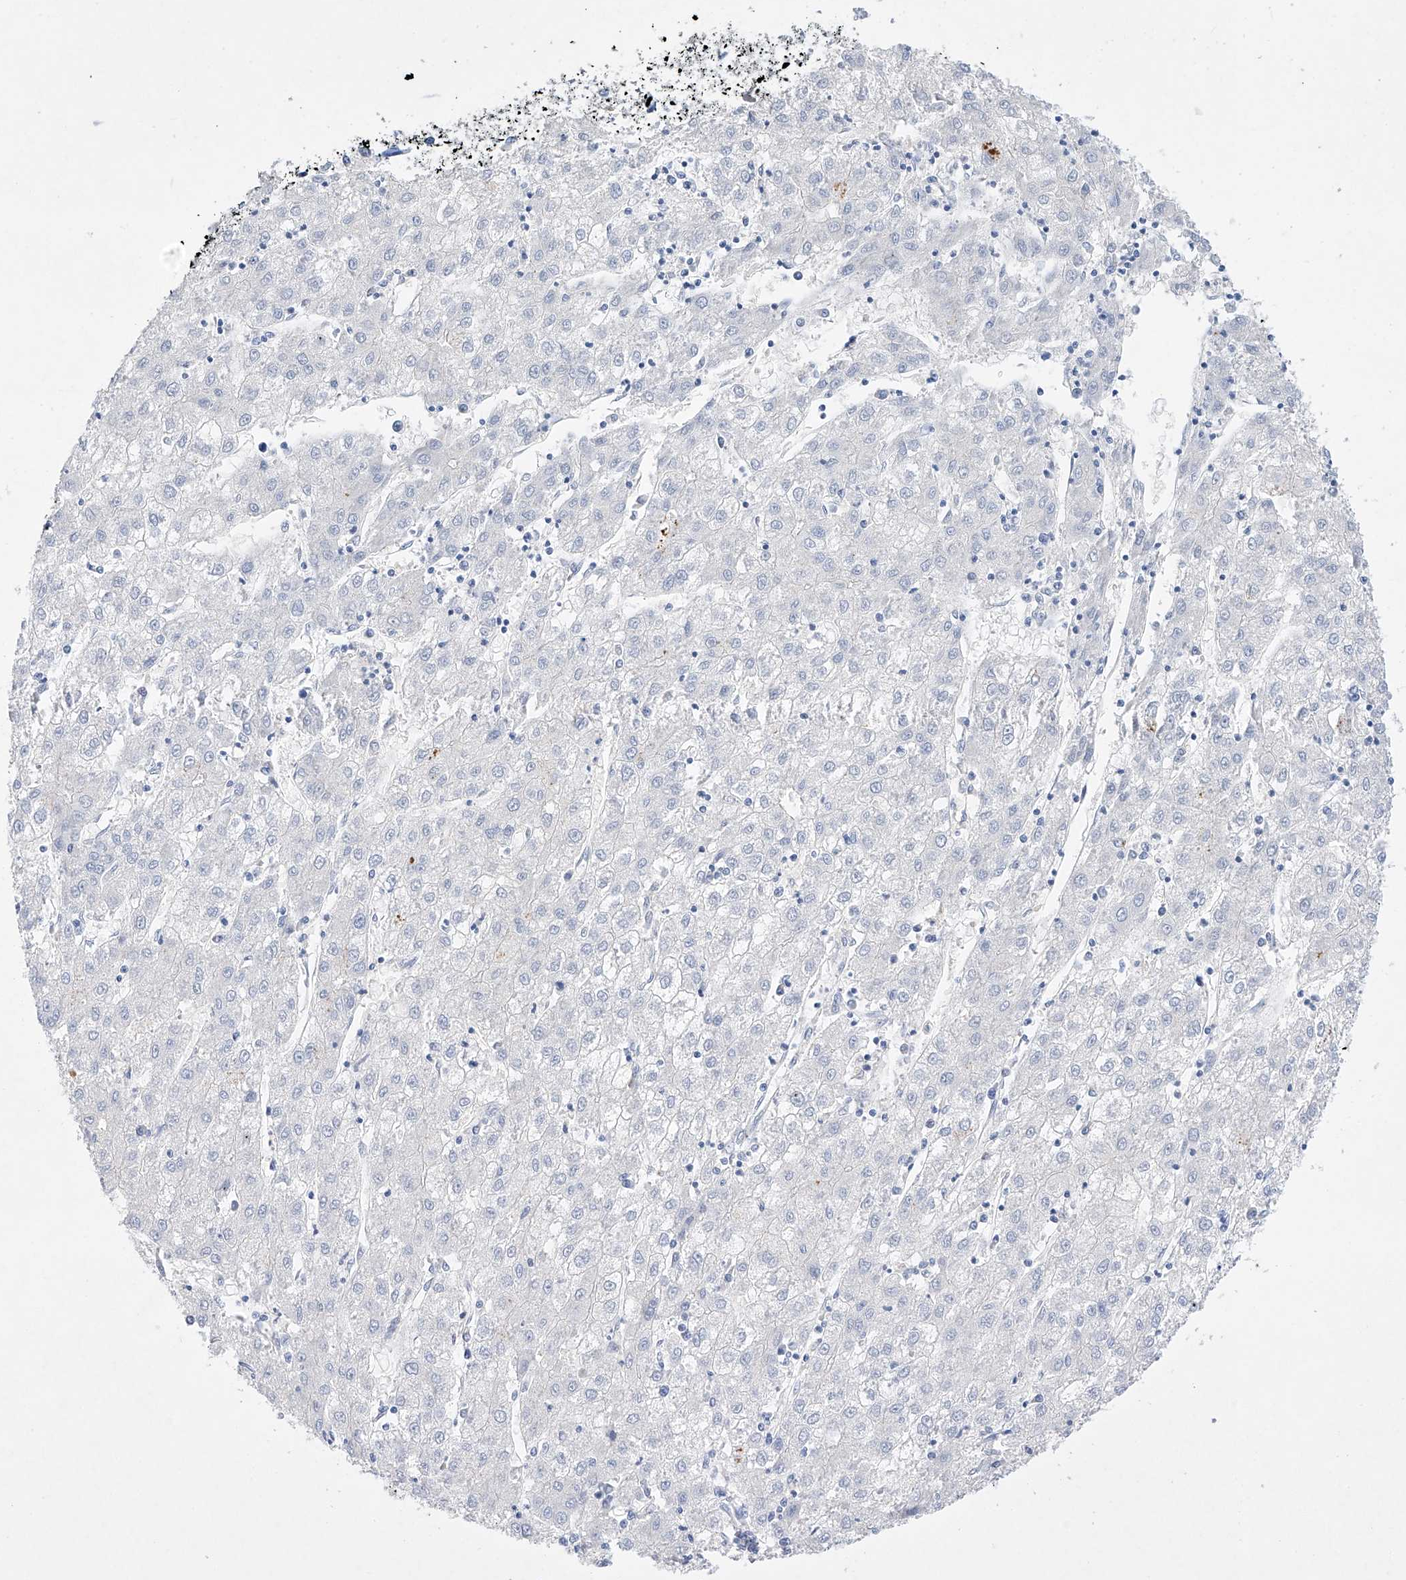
{"staining": {"intensity": "negative", "quantity": "none", "location": "none"}, "tissue": "liver cancer", "cell_type": "Tumor cells", "image_type": "cancer", "snomed": [{"axis": "morphology", "description": "Carcinoma, Hepatocellular, NOS"}, {"axis": "topography", "description": "Liver"}], "caption": "High magnification brightfield microscopy of hepatocellular carcinoma (liver) stained with DAB (brown) and counterstained with hematoxylin (blue): tumor cells show no significant positivity.", "gene": "LURAP1", "patient": {"sex": "male", "age": 72}}